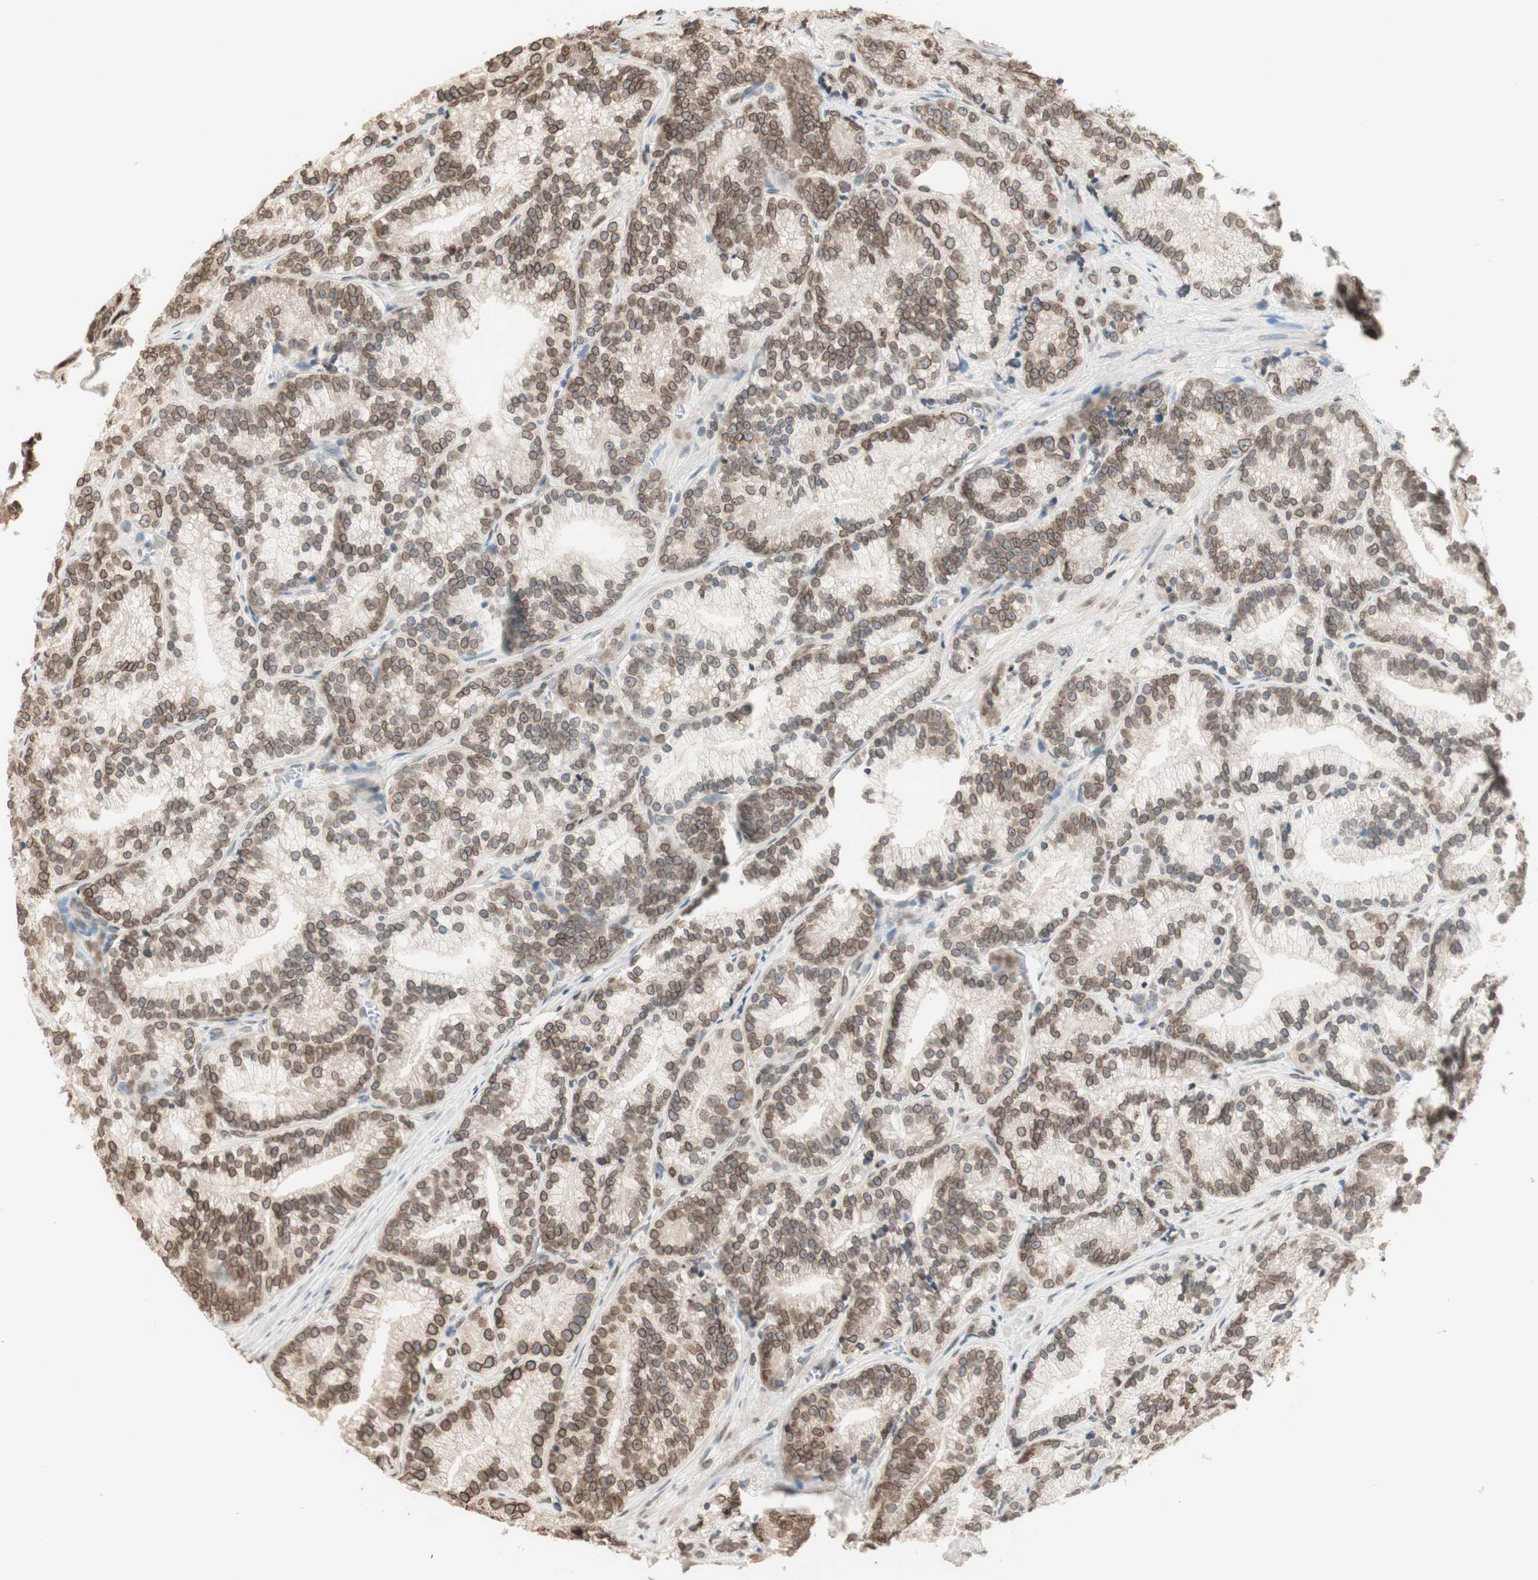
{"staining": {"intensity": "moderate", "quantity": "25%-75%", "location": "cytoplasmic/membranous,nuclear"}, "tissue": "prostate cancer", "cell_type": "Tumor cells", "image_type": "cancer", "snomed": [{"axis": "morphology", "description": "Adenocarcinoma, Low grade"}, {"axis": "topography", "description": "Prostate"}], "caption": "An immunohistochemistry photomicrograph of neoplastic tissue is shown. Protein staining in brown labels moderate cytoplasmic/membranous and nuclear positivity in low-grade adenocarcinoma (prostate) within tumor cells.", "gene": "TMPO", "patient": {"sex": "male", "age": 89}}